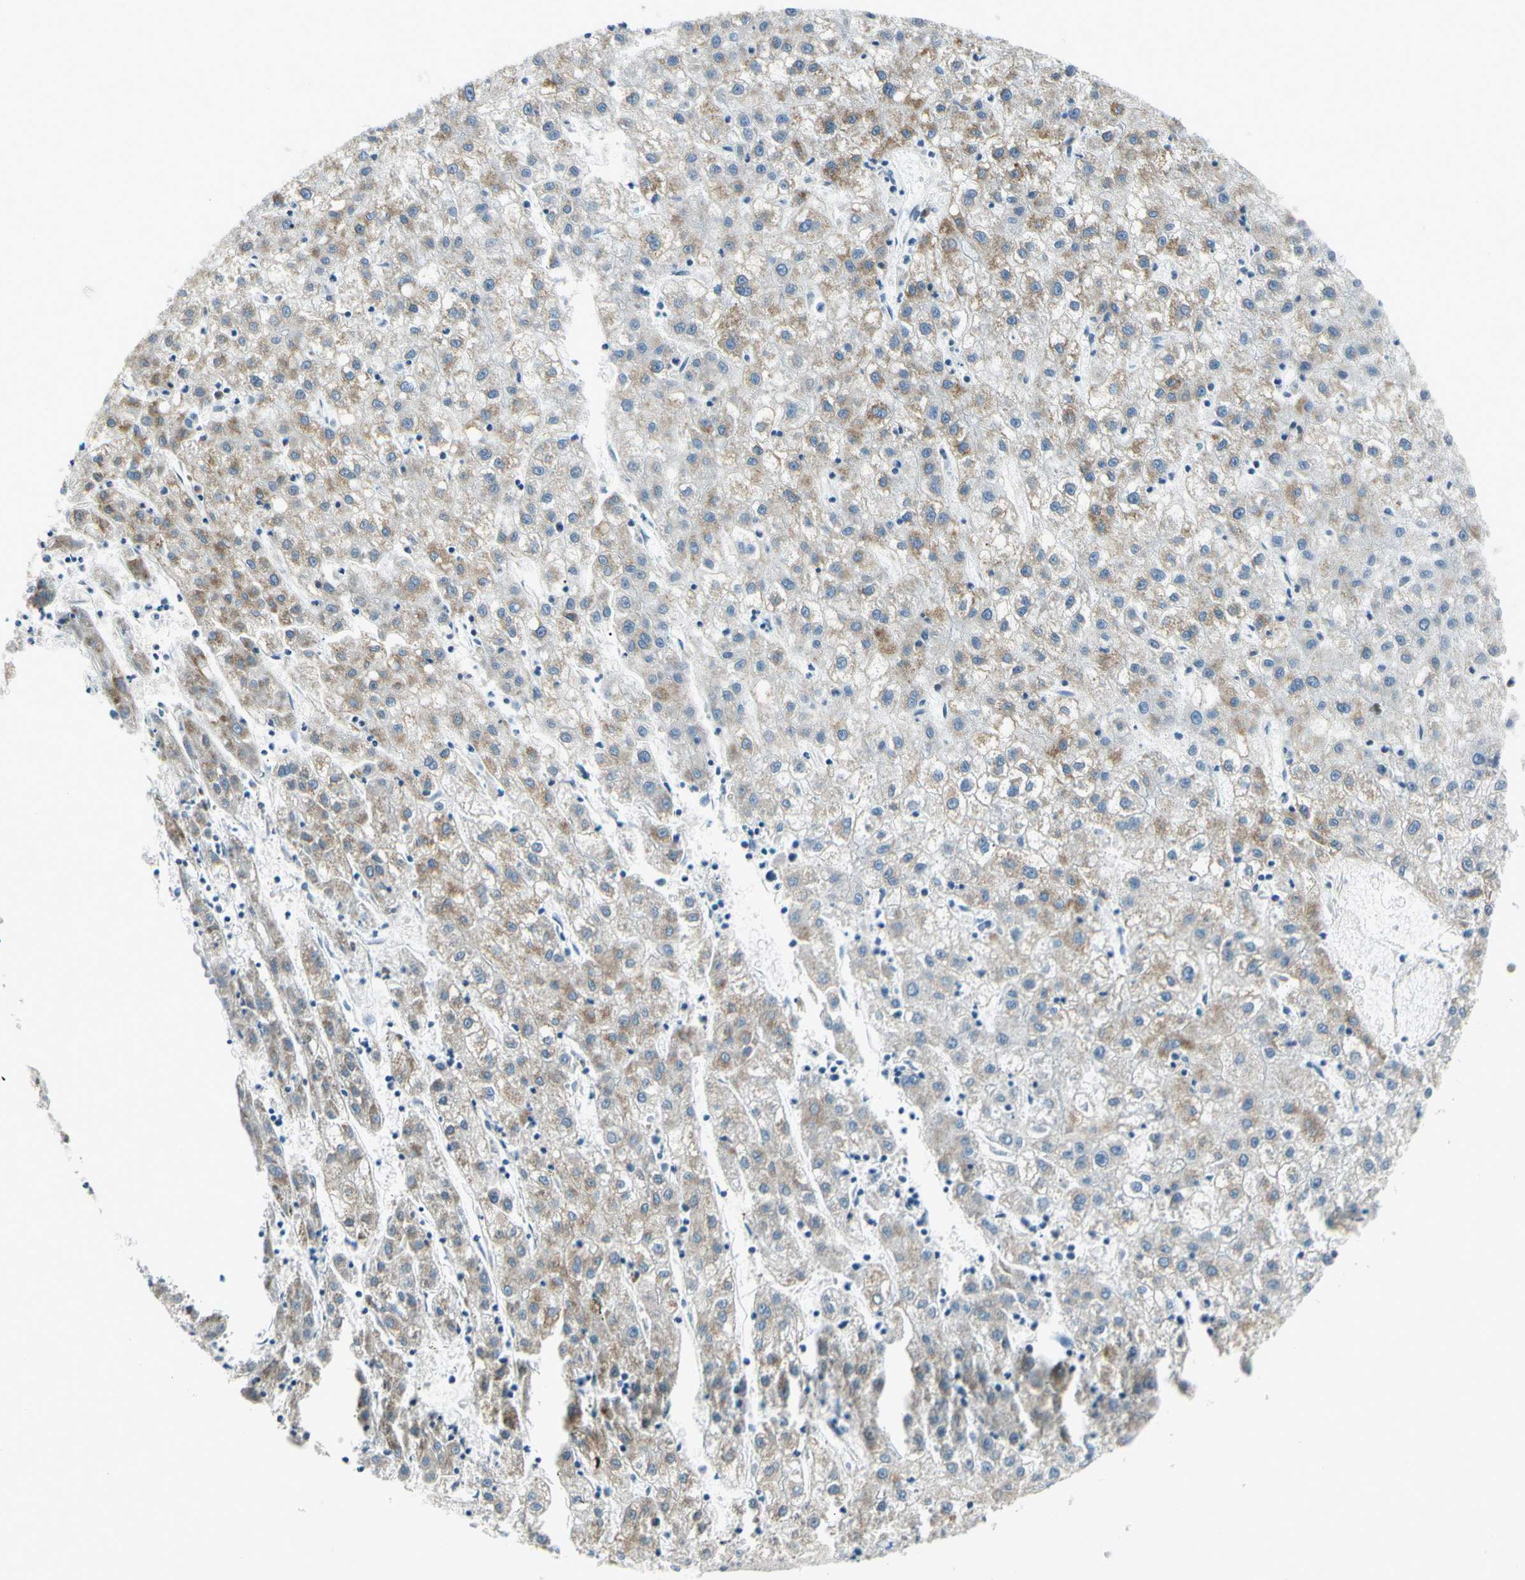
{"staining": {"intensity": "moderate", "quantity": "<25%", "location": "cytoplasmic/membranous"}, "tissue": "liver cancer", "cell_type": "Tumor cells", "image_type": "cancer", "snomed": [{"axis": "morphology", "description": "Carcinoma, Hepatocellular, NOS"}, {"axis": "topography", "description": "Liver"}], "caption": "A low amount of moderate cytoplasmic/membranous expression is seen in approximately <25% of tumor cells in liver cancer tissue.", "gene": "SLC6A15", "patient": {"sex": "male", "age": 72}}